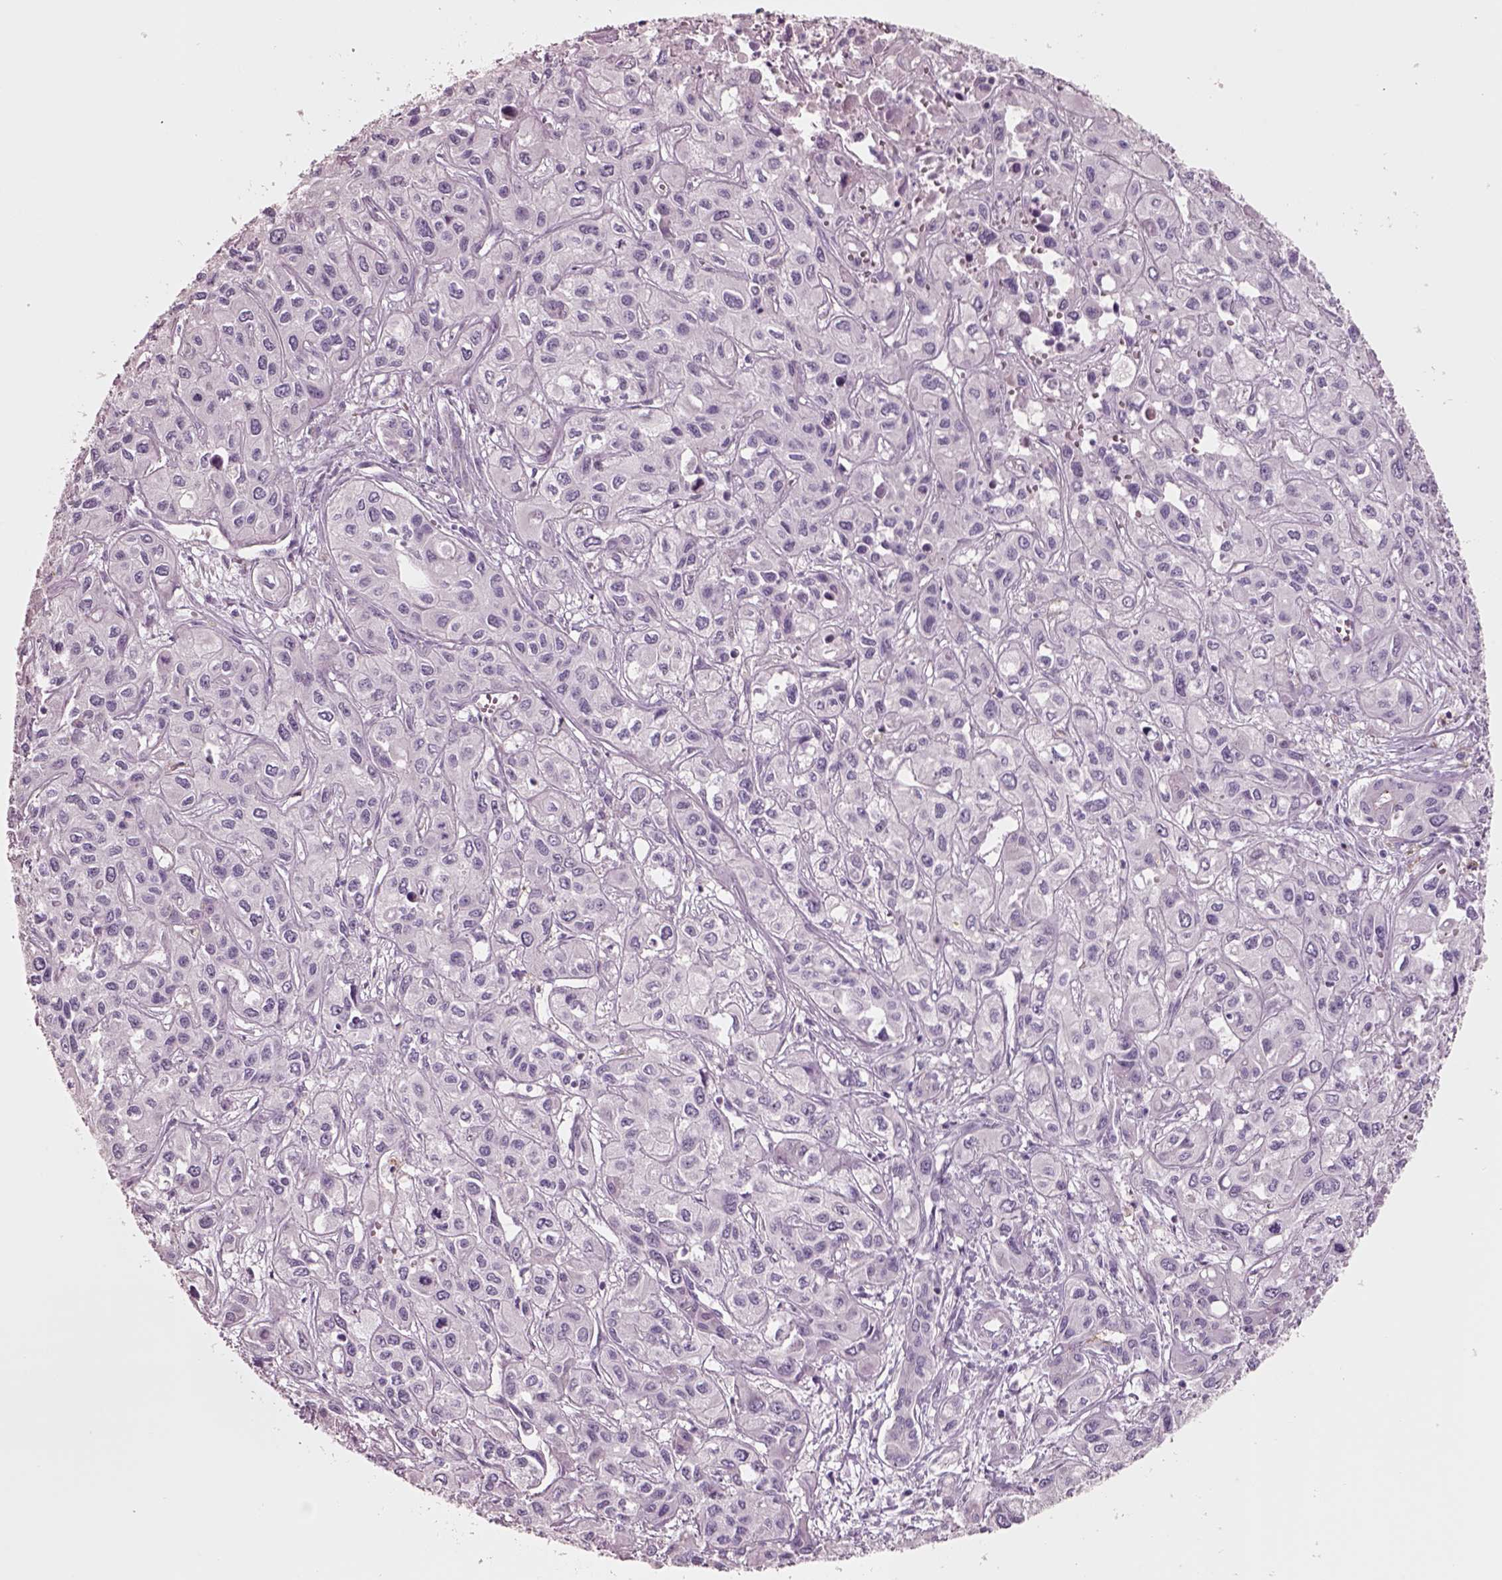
{"staining": {"intensity": "negative", "quantity": "none", "location": "none"}, "tissue": "liver cancer", "cell_type": "Tumor cells", "image_type": "cancer", "snomed": [{"axis": "morphology", "description": "Cholangiocarcinoma"}, {"axis": "topography", "description": "Liver"}], "caption": "Histopathology image shows no significant protein staining in tumor cells of cholangiocarcinoma (liver).", "gene": "PNOC", "patient": {"sex": "female", "age": 66}}